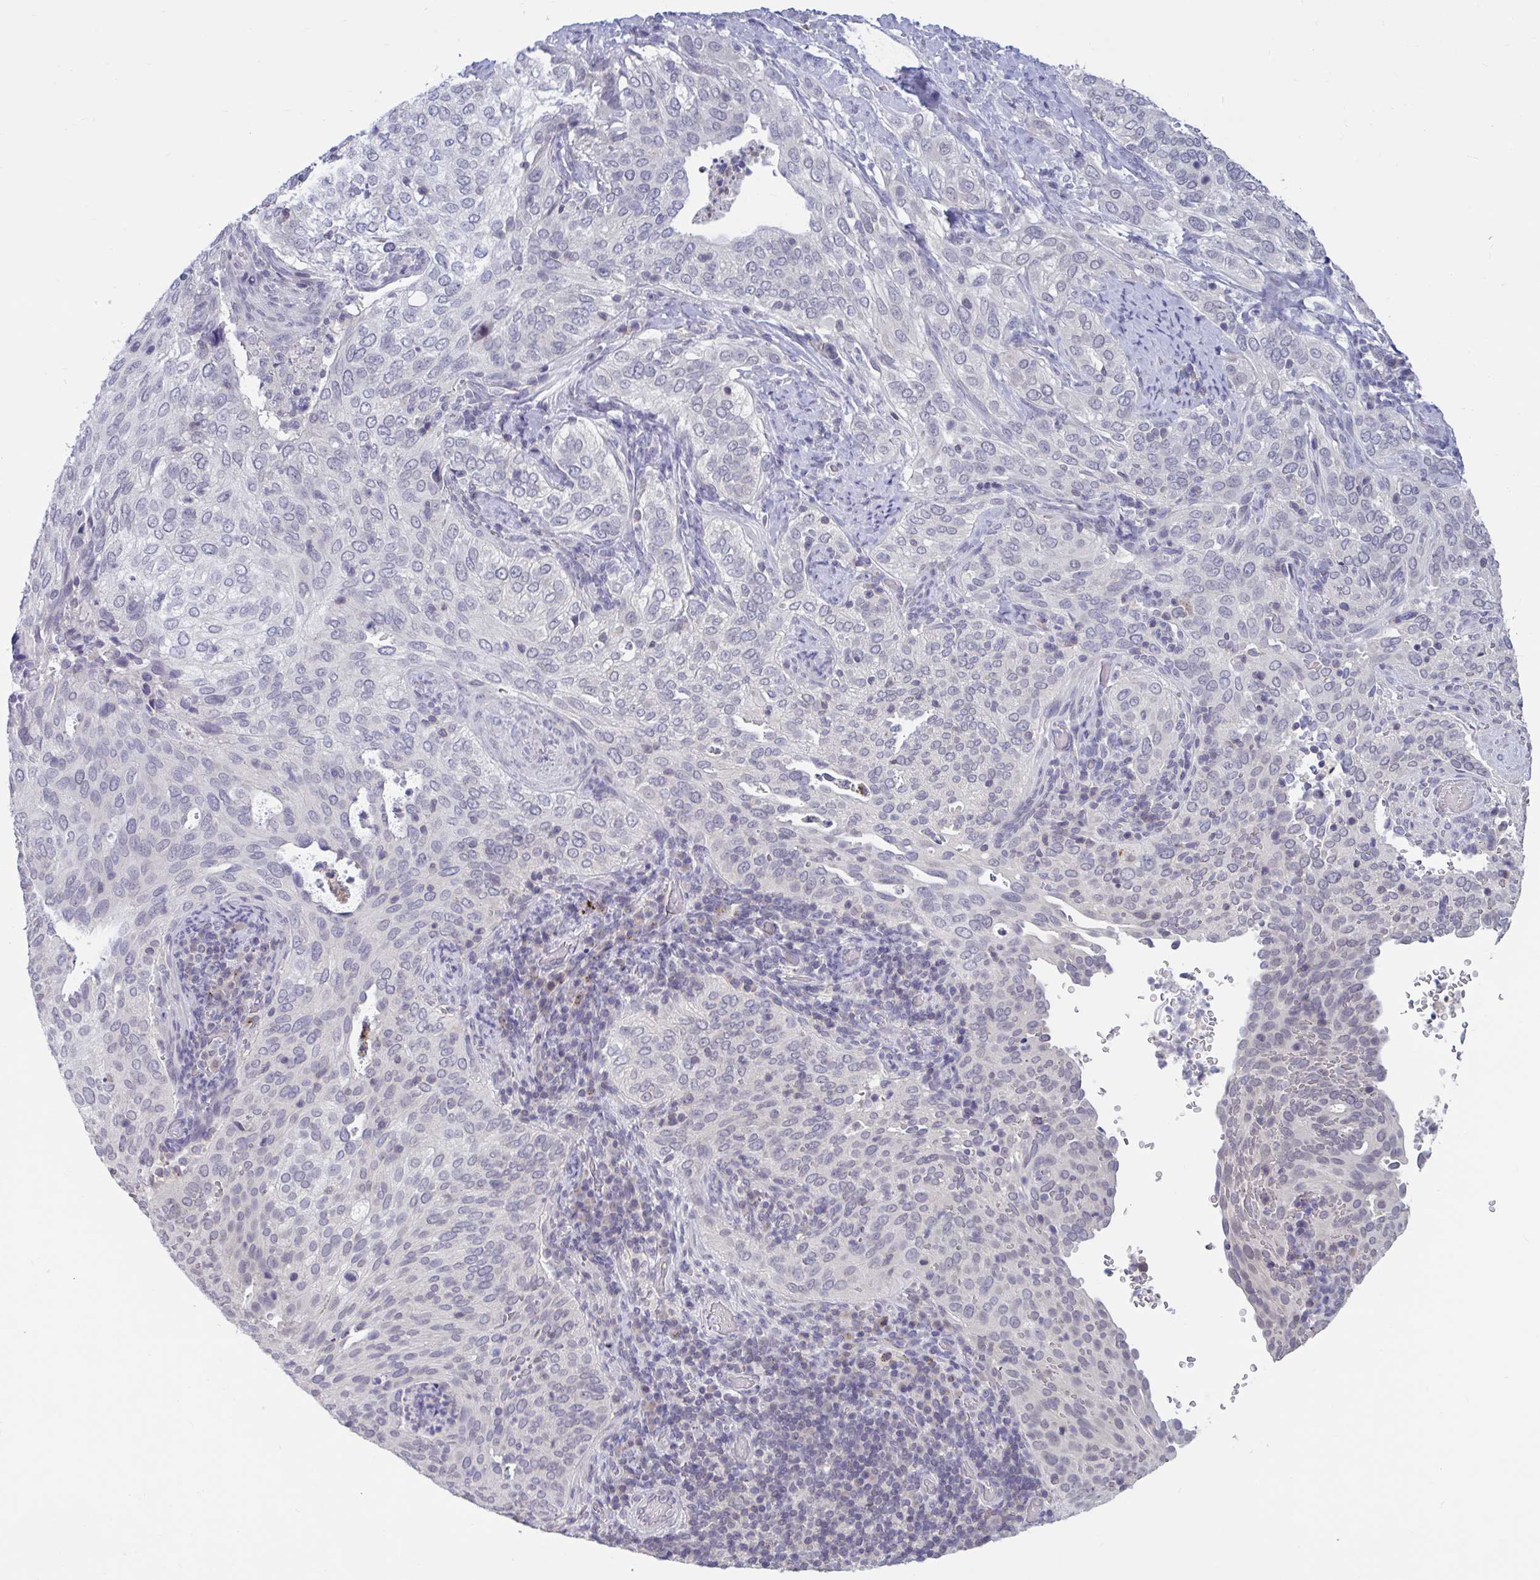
{"staining": {"intensity": "negative", "quantity": "none", "location": "none"}, "tissue": "cervical cancer", "cell_type": "Tumor cells", "image_type": "cancer", "snomed": [{"axis": "morphology", "description": "Squamous cell carcinoma, NOS"}, {"axis": "topography", "description": "Cervix"}], "caption": "A photomicrograph of cervical cancer stained for a protein reveals no brown staining in tumor cells. (Immunohistochemistry (ihc), brightfield microscopy, high magnification).", "gene": "ARPP19", "patient": {"sex": "female", "age": 38}}